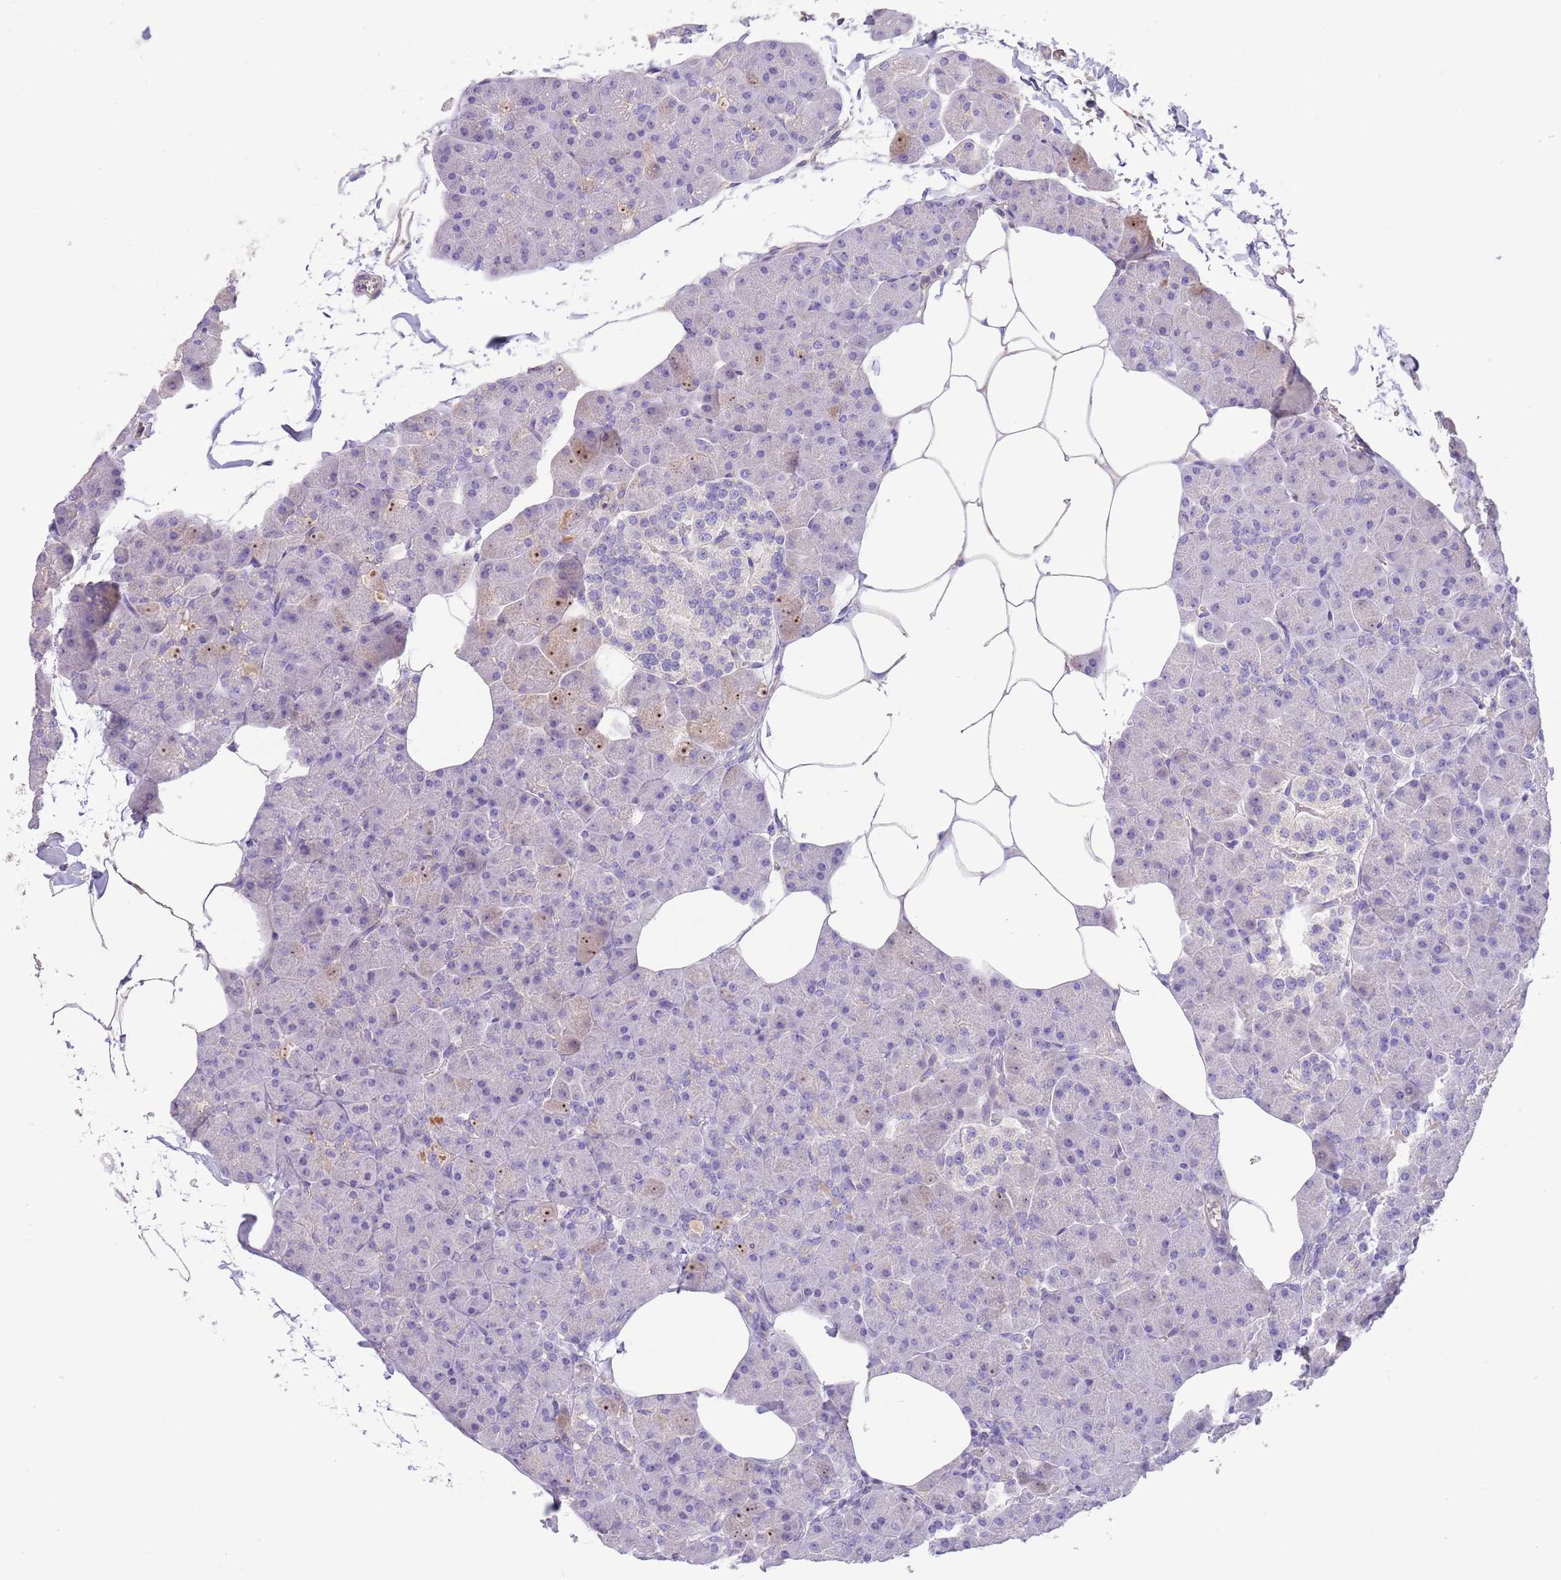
{"staining": {"intensity": "negative", "quantity": "none", "location": "none"}, "tissue": "pancreas", "cell_type": "Exocrine glandular cells", "image_type": "normal", "snomed": [{"axis": "morphology", "description": "Normal tissue, NOS"}, {"axis": "topography", "description": "Pancreas"}], "caption": "IHC image of unremarkable pancreas: pancreas stained with DAB (3,3'-diaminobenzidine) shows no significant protein staining in exocrine glandular cells.", "gene": "SFTPA1", "patient": {"sex": "male", "age": 35}}